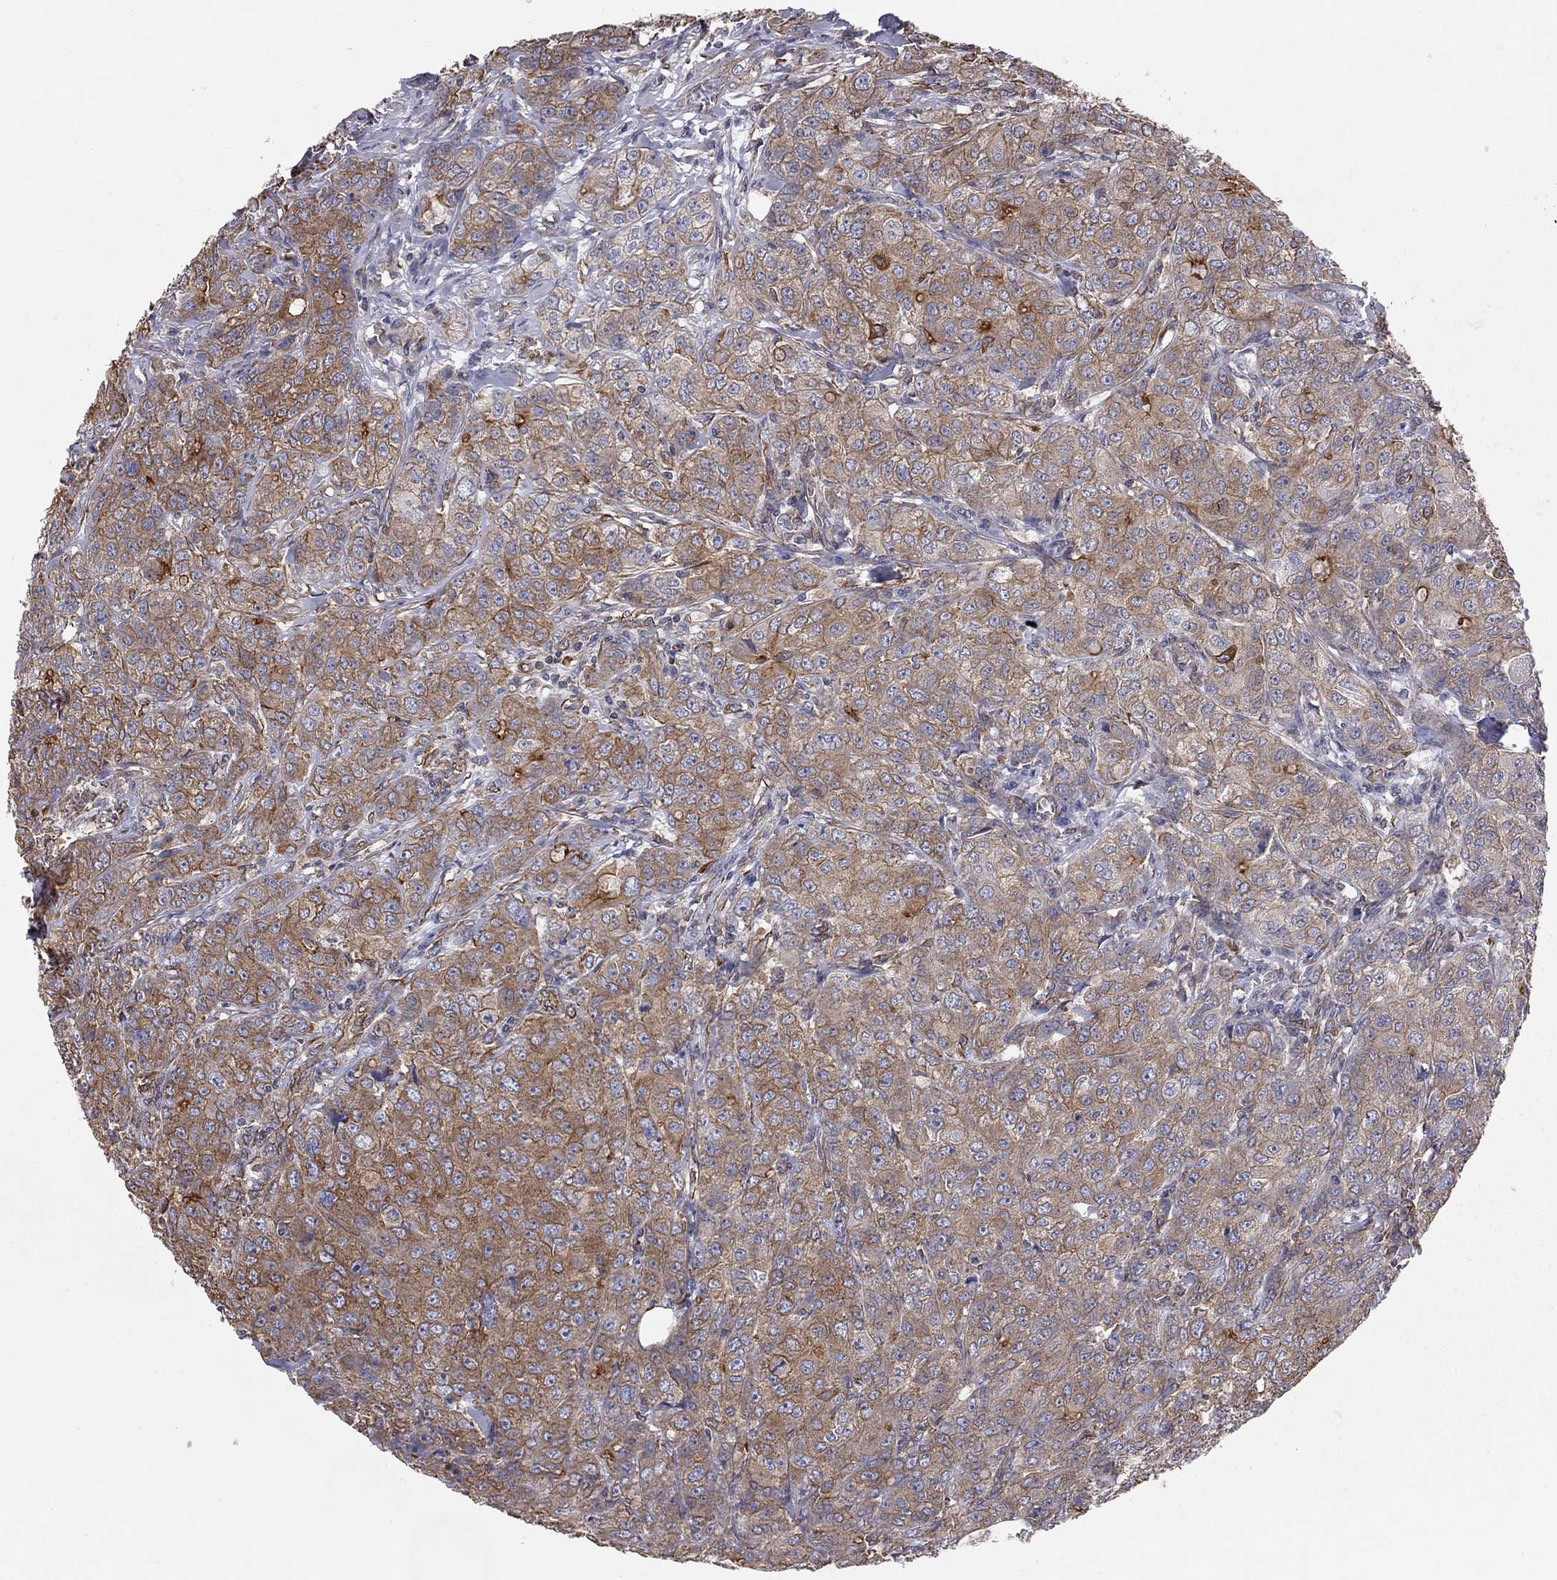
{"staining": {"intensity": "strong", "quantity": "25%-75%", "location": "cytoplasmic/membranous"}, "tissue": "breast cancer", "cell_type": "Tumor cells", "image_type": "cancer", "snomed": [{"axis": "morphology", "description": "Duct carcinoma"}, {"axis": "topography", "description": "Breast"}], "caption": "Human breast cancer (infiltrating ductal carcinoma) stained with a protein marker exhibits strong staining in tumor cells.", "gene": "BICDL2", "patient": {"sex": "female", "age": 43}}